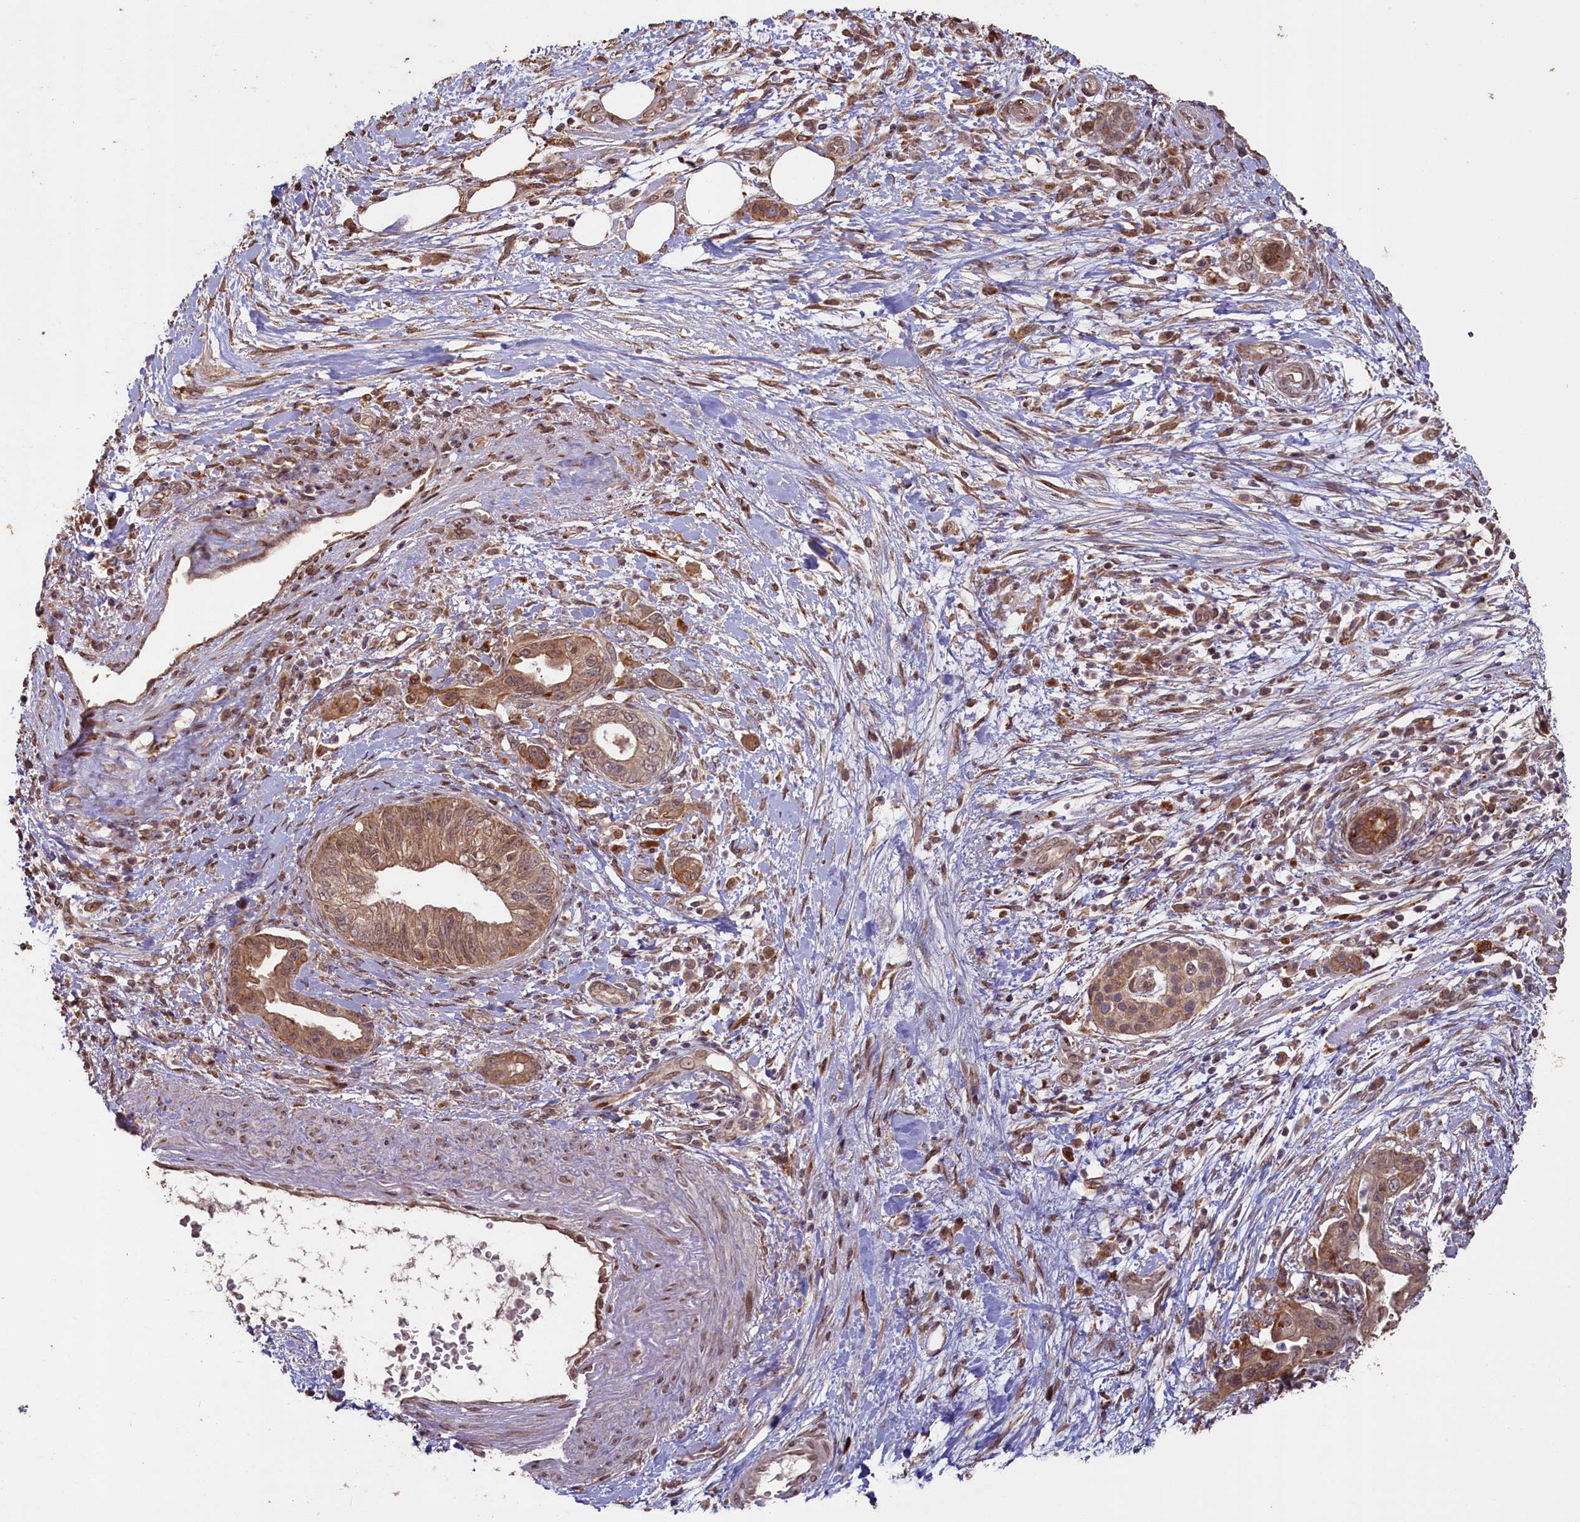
{"staining": {"intensity": "moderate", "quantity": ">75%", "location": "cytoplasmic/membranous"}, "tissue": "pancreatic cancer", "cell_type": "Tumor cells", "image_type": "cancer", "snomed": [{"axis": "morphology", "description": "Adenocarcinoma, NOS"}, {"axis": "topography", "description": "Pancreas"}], "caption": "Pancreatic cancer tissue exhibits moderate cytoplasmic/membranous staining in approximately >75% of tumor cells, visualized by immunohistochemistry. The staining was performed using DAB, with brown indicating positive protein expression. Nuclei are stained blue with hematoxylin.", "gene": "SLC38A7", "patient": {"sex": "female", "age": 73}}